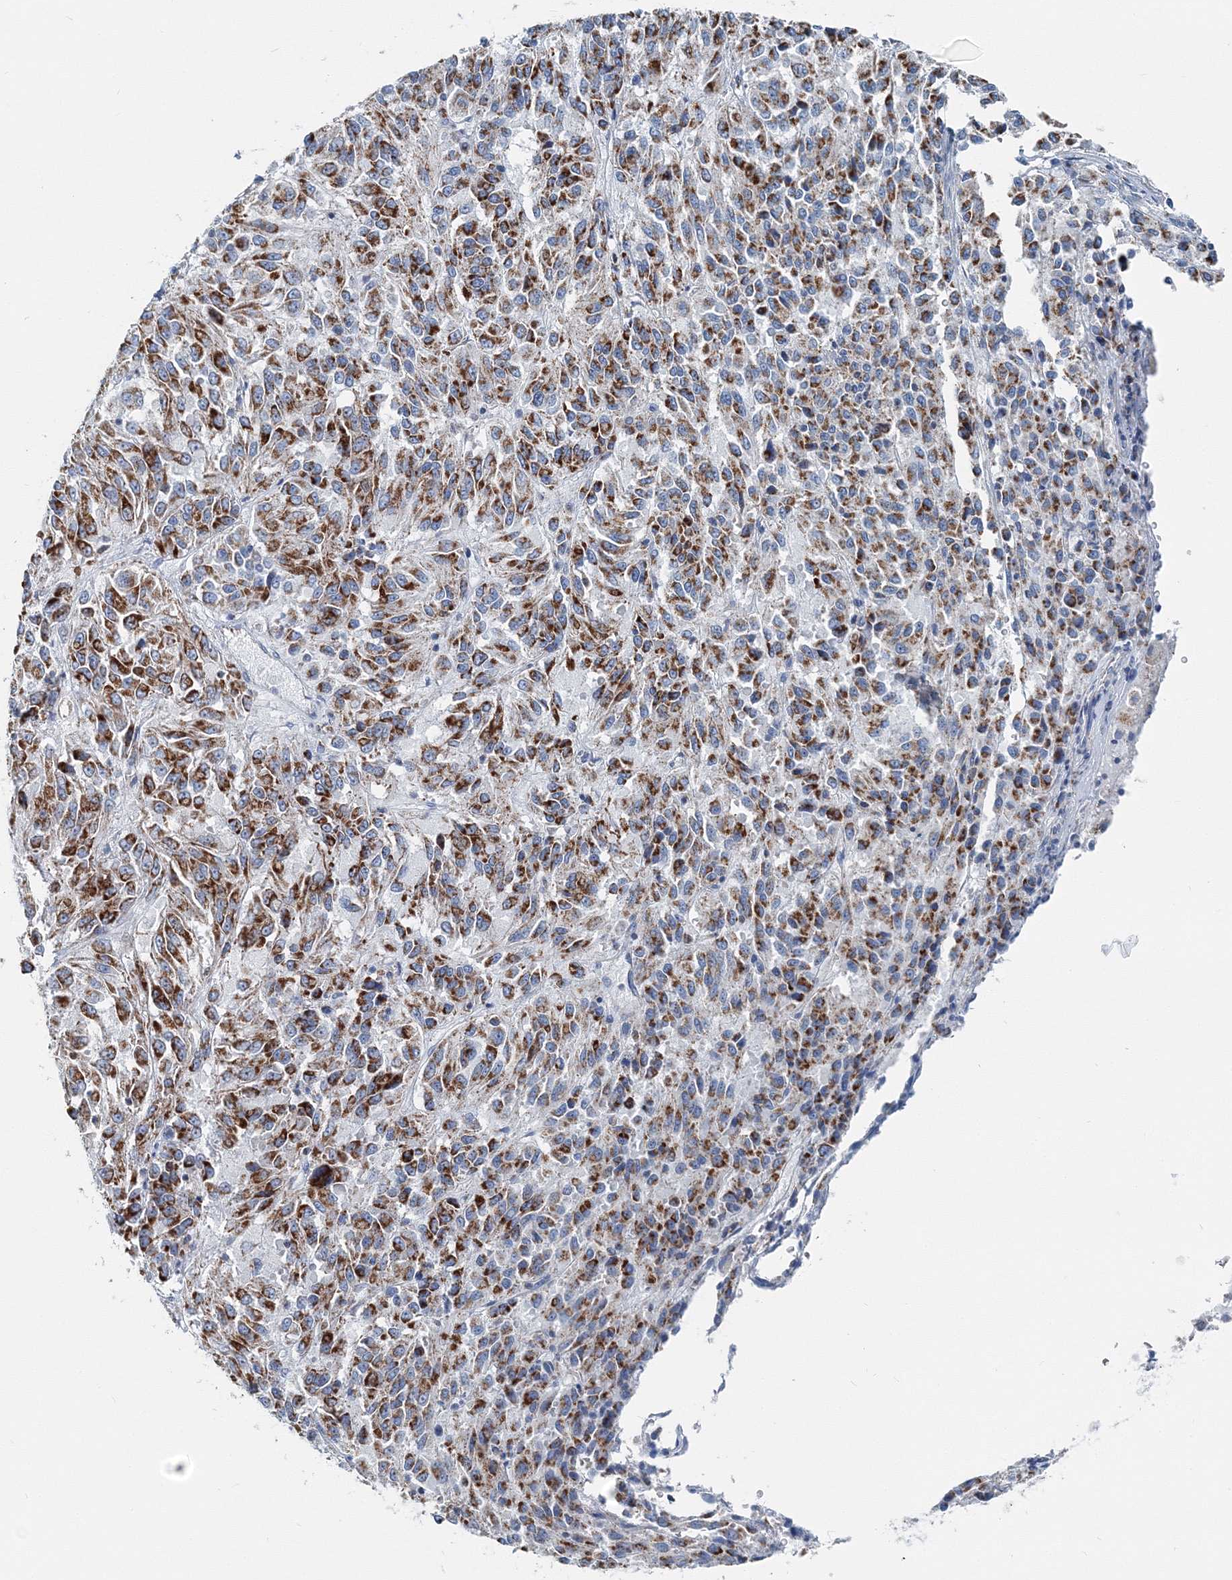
{"staining": {"intensity": "strong", "quantity": ">75%", "location": "cytoplasmic/membranous"}, "tissue": "melanoma", "cell_type": "Tumor cells", "image_type": "cancer", "snomed": [{"axis": "morphology", "description": "Malignant melanoma, Metastatic site"}, {"axis": "topography", "description": "Lung"}], "caption": "Protein expression analysis of melanoma reveals strong cytoplasmic/membranous positivity in approximately >75% of tumor cells.", "gene": "GABARAPL2", "patient": {"sex": "male", "age": 64}}